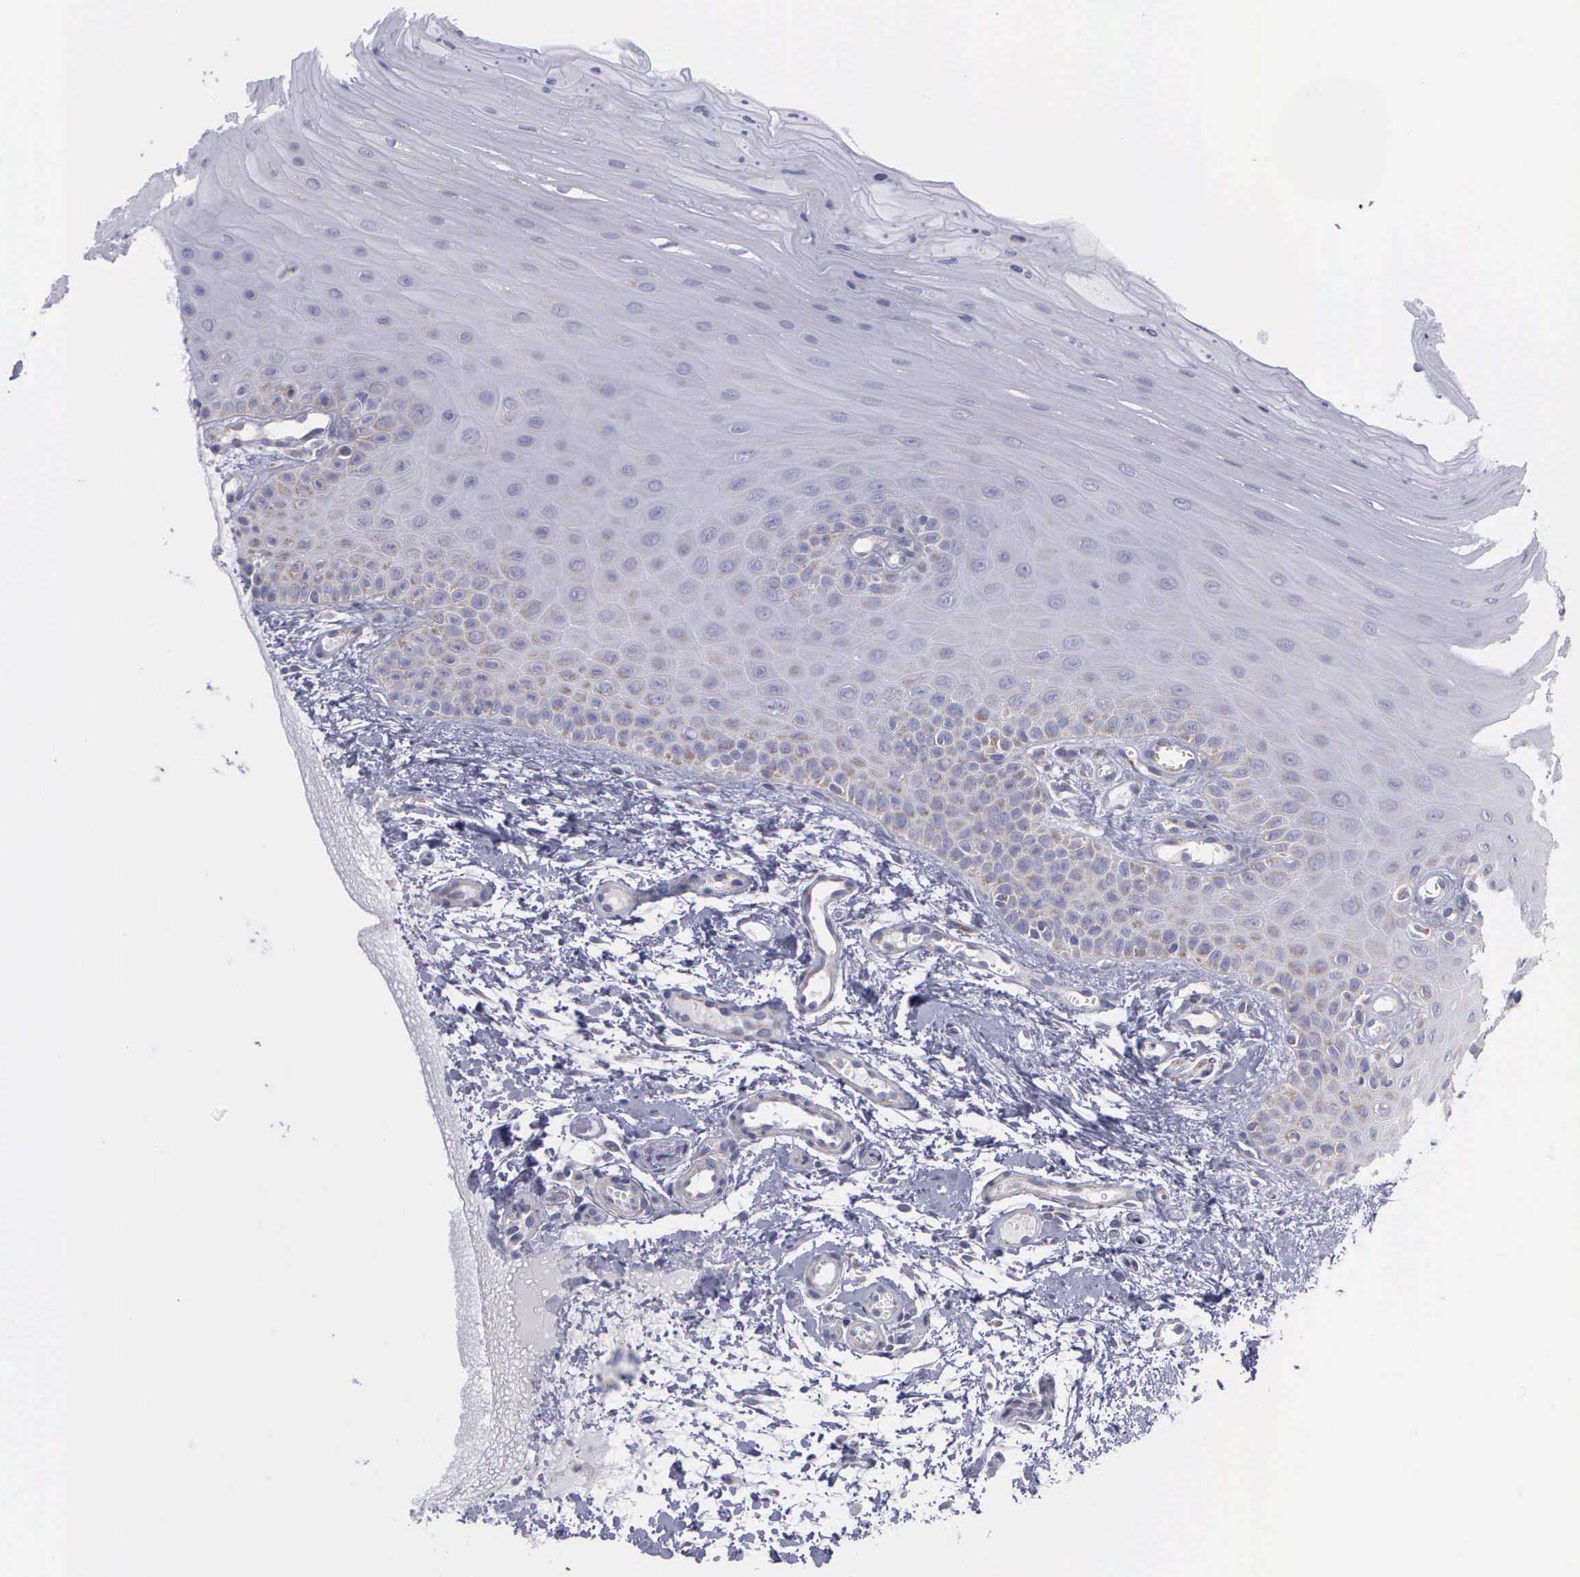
{"staining": {"intensity": "weak", "quantity": "<25%", "location": "cytoplasmic/membranous"}, "tissue": "oral mucosa", "cell_type": "Squamous epithelial cells", "image_type": "normal", "snomed": [{"axis": "morphology", "description": "Normal tissue, NOS"}, {"axis": "topography", "description": "Oral tissue"}], "caption": "This is an immunohistochemistry (IHC) photomicrograph of normal oral mucosa. There is no staining in squamous epithelial cells.", "gene": "SYNJ2BP", "patient": {"sex": "female", "age": 54}}